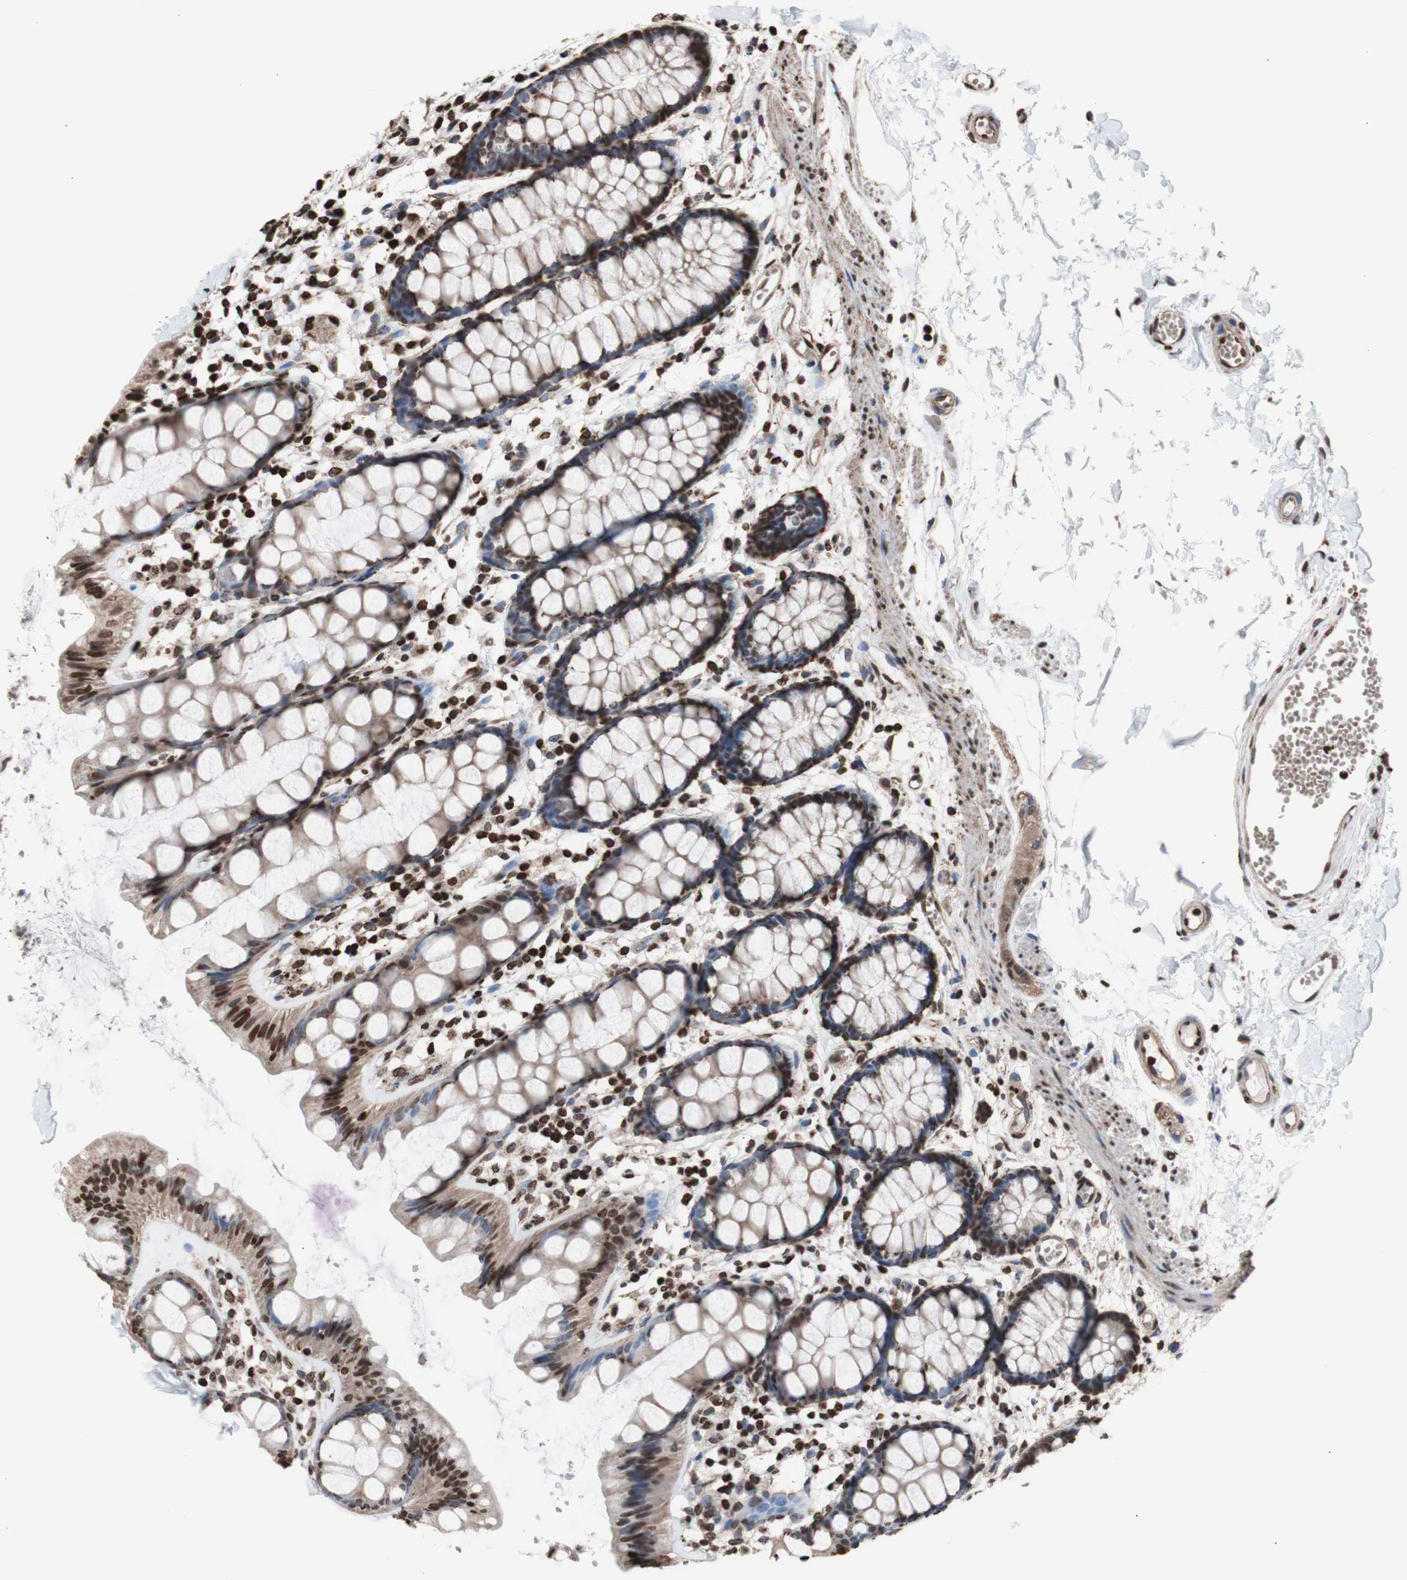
{"staining": {"intensity": "moderate", "quantity": "25%-75%", "location": "nuclear"}, "tissue": "rectum", "cell_type": "Glandular cells", "image_type": "normal", "snomed": [{"axis": "morphology", "description": "Normal tissue, NOS"}, {"axis": "topography", "description": "Rectum"}], "caption": "This micrograph displays IHC staining of benign rectum, with medium moderate nuclear staining in about 25%-75% of glandular cells.", "gene": "SNAI2", "patient": {"sex": "female", "age": 66}}